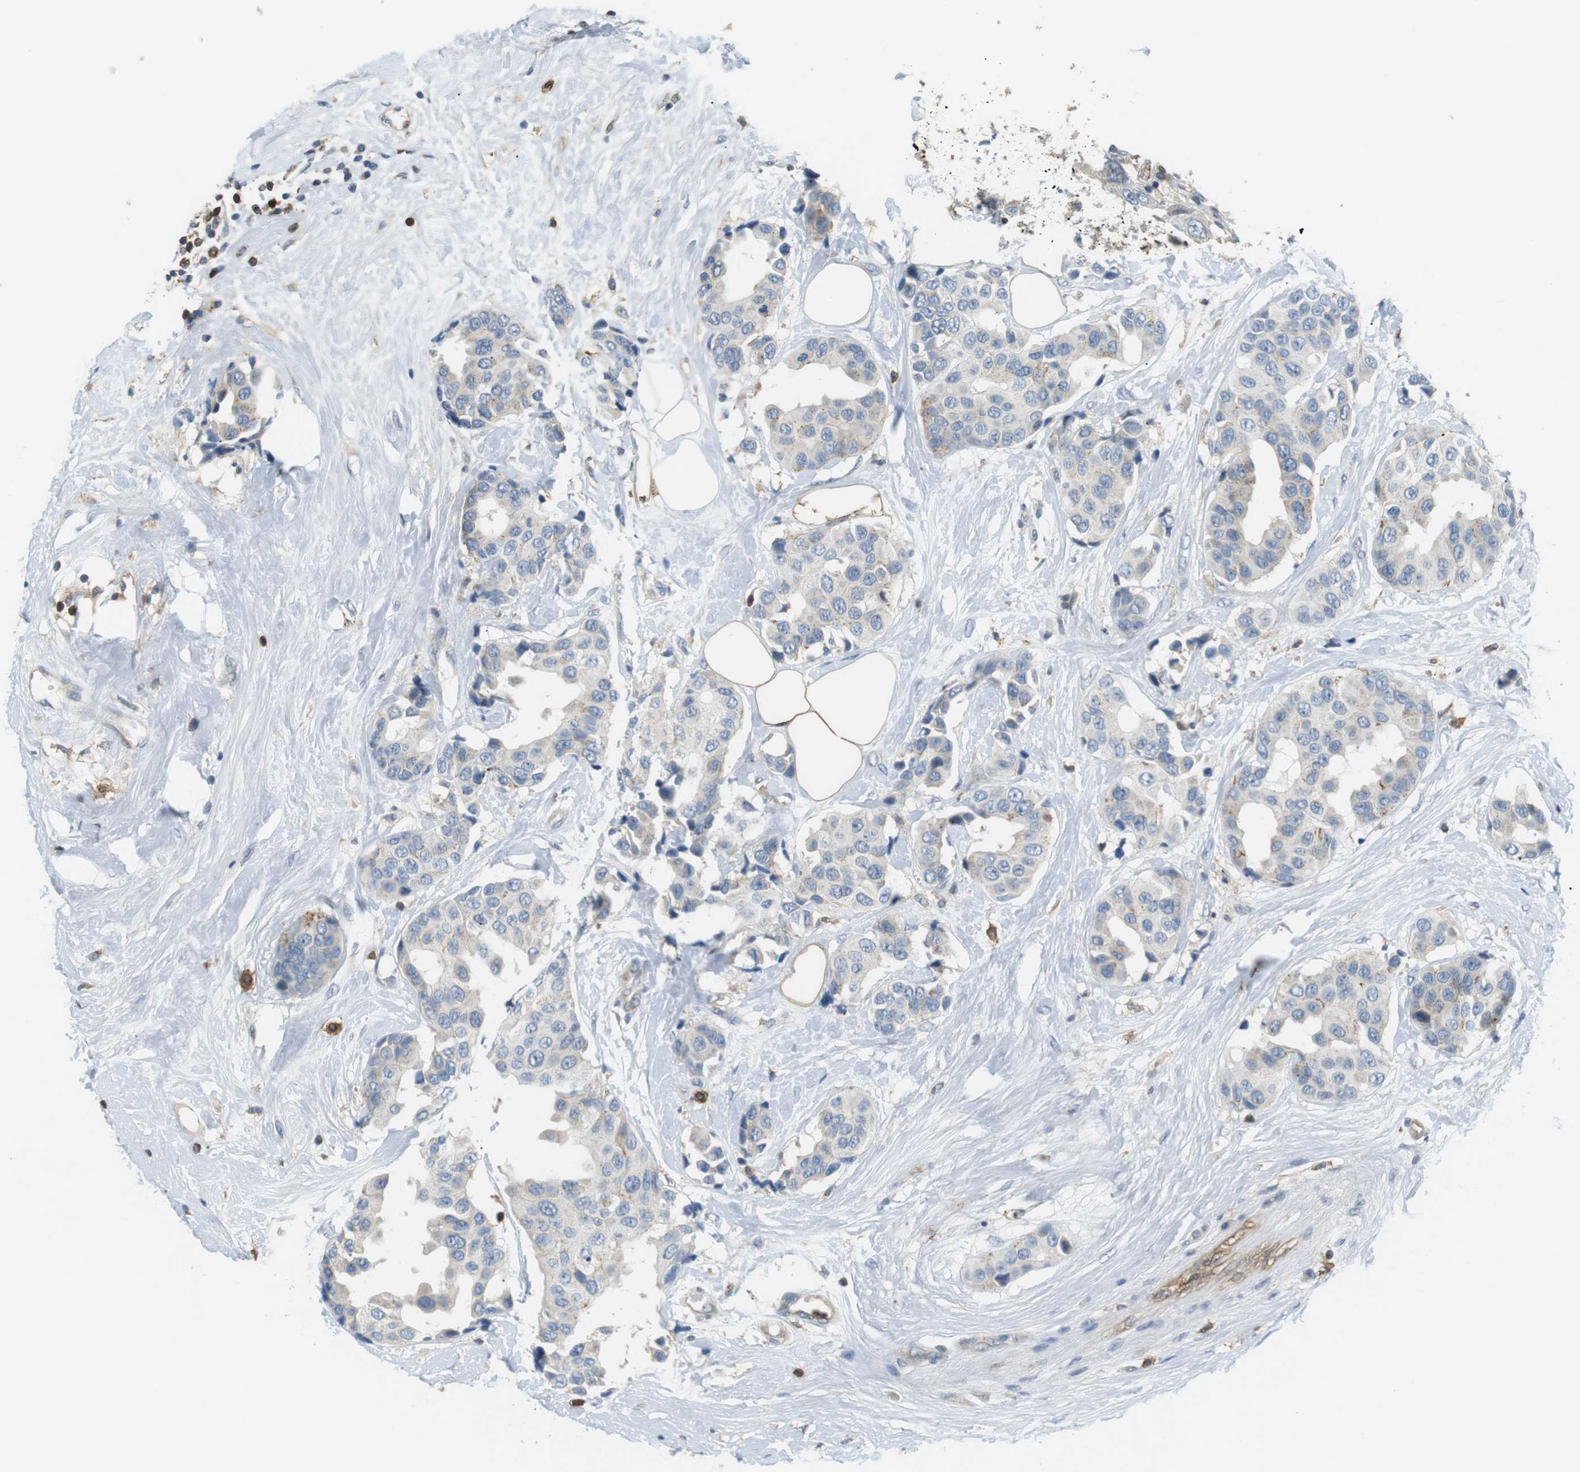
{"staining": {"intensity": "negative", "quantity": "none", "location": "none"}, "tissue": "breast cancer", "cell_type": "Tumor cells", "image_type": "cancer", "snomed": [{"axis": "morphology", "description": "Normal tissue, NOS"}, {"axis": "morphology", "description": "Duct carcinoma"}, {"axis": "topography", "description": "Breast"}], "caption": "Tumor cells are negative for protein expression in human breast infiltrating ductal carcinoma.", "gene": "P2RY1", "patient": {"sex": "female", "age": 39}}